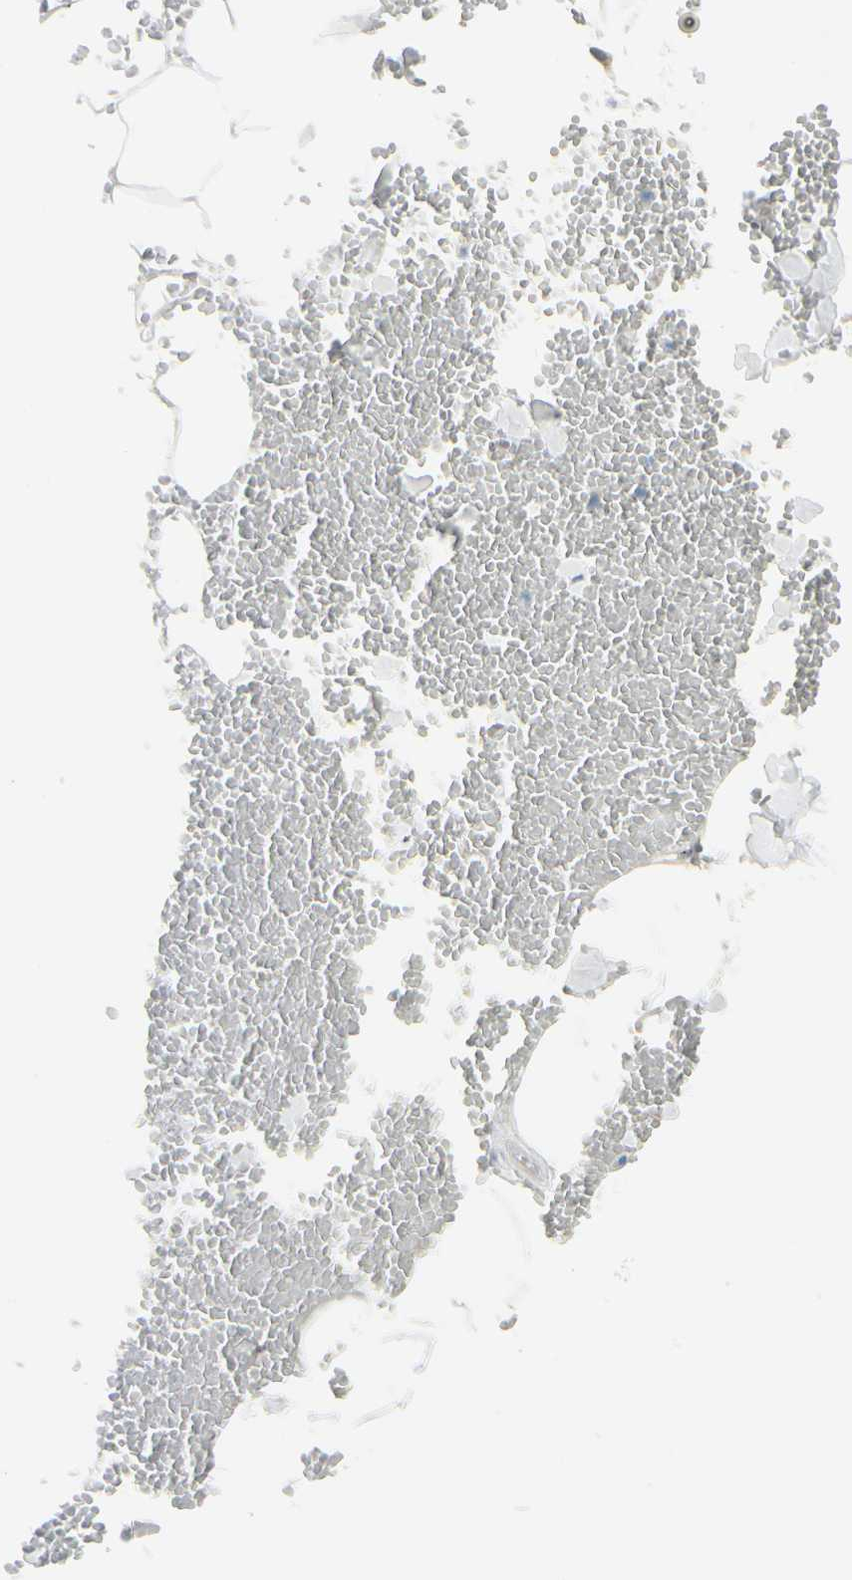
{"staining": {"intensity": "negative", "quantity": "none", "location": "none"}, "tissue": "adipose tissue", "cell_type": "Adipocytes", "image_type": "normal", "snomed": [{"axis": "morphology", "description": "Normal tissue, NOS"}, {"axis": "morphology", "description": "Inflammation, NOS"}, {"axis": "topography", "description": "Lymph node"}, {"axis": "topography", "description": "Peripheral nerve tissue"}], "caption": "This is an immunohistochemistry histopathology image of unremarkable adipose tissue. There is no staining in adipocytes.", "gene": "MANSC1", "patient": {"sex": "male", "age": 52}}